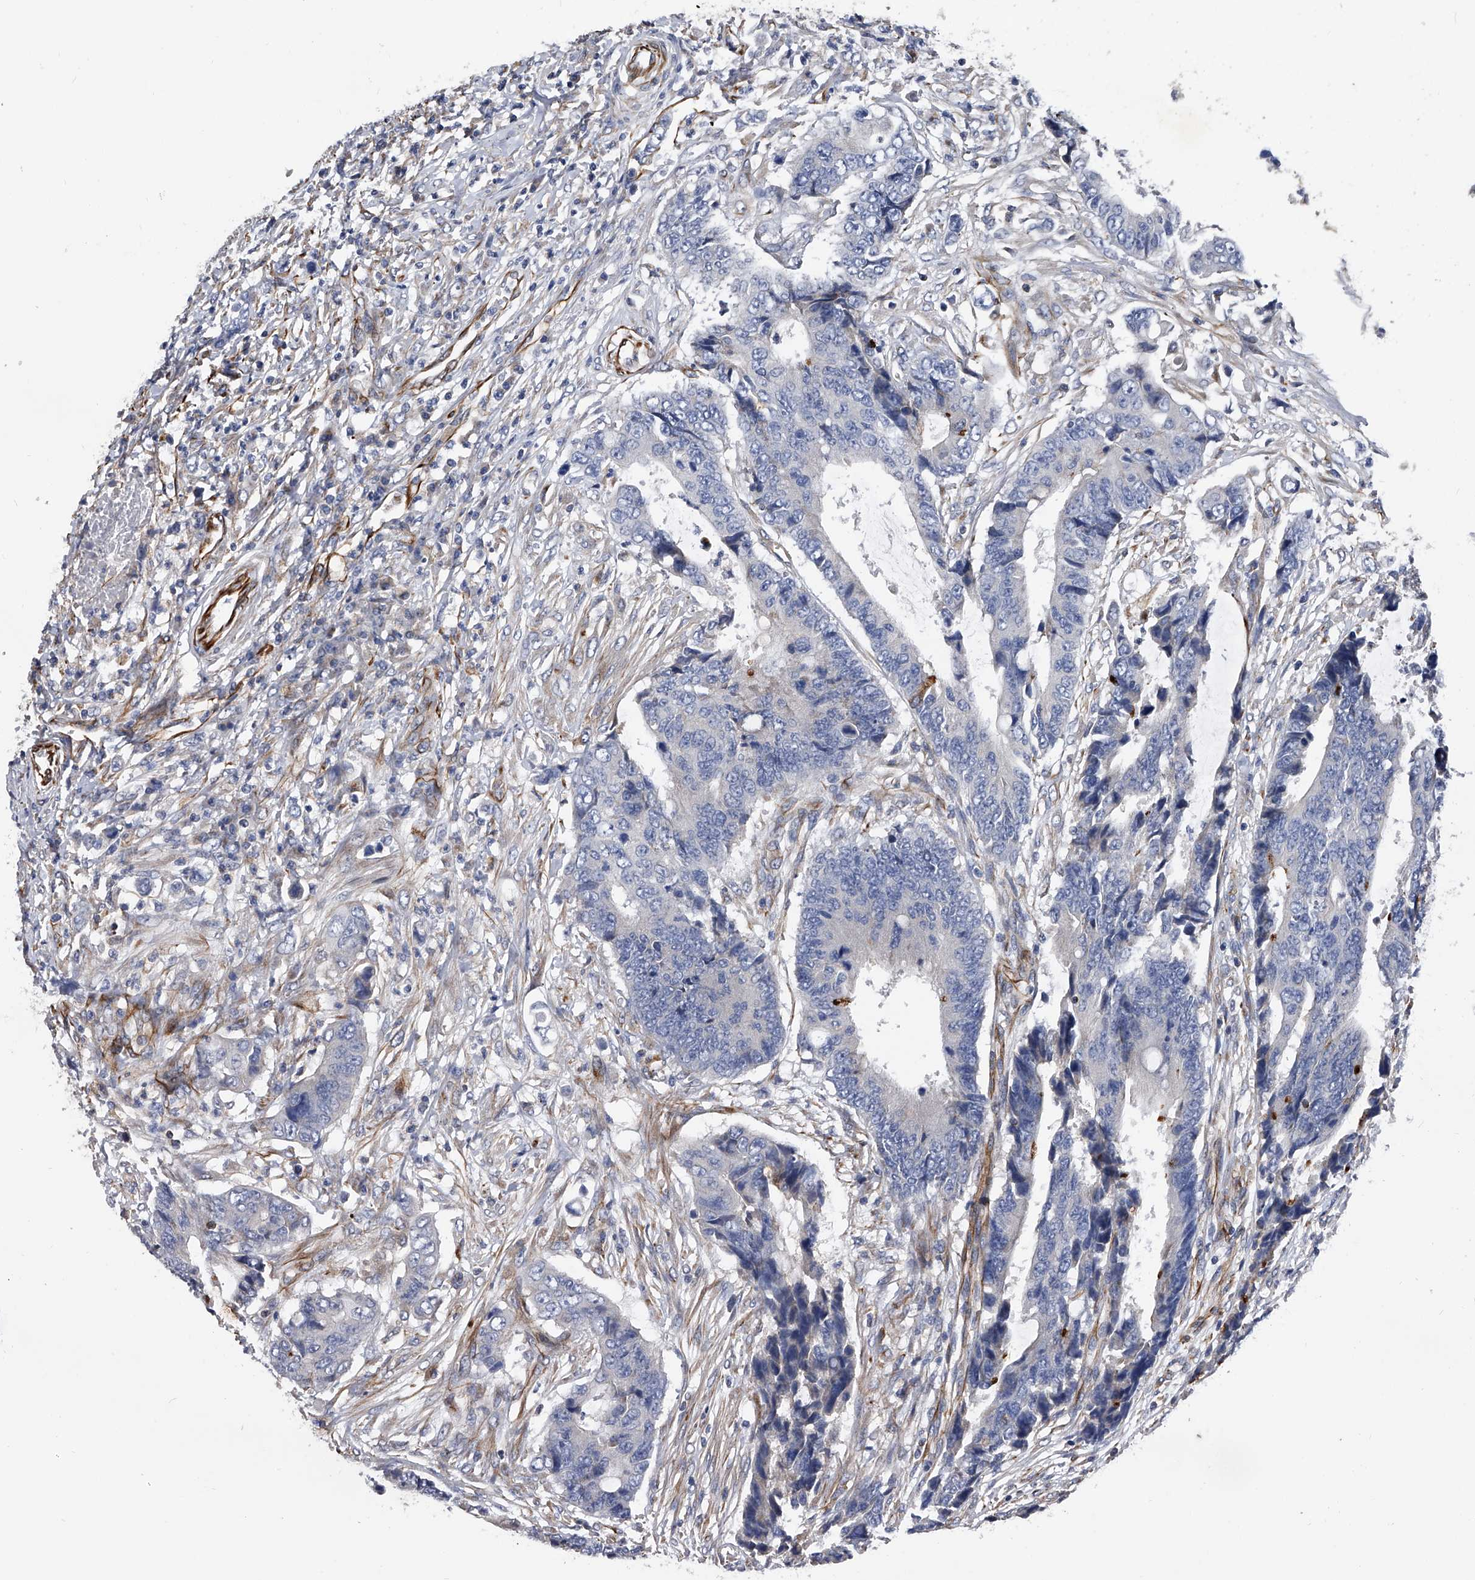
{"staining": {"intensity": "negative", "quantity": "none", "location": "none"}, "tissue": "colorectal cancer", "cell_type": "Tumor cells", "image_type": "cancer", "snomed": [{"axis": "morphology", "description": "Adenocarcinoma, NOS"}, {"axis": "topography", "description": "Rectum"}], "caption": "Immunohistochemistry (IHC) of human colorectal cancer (adenocarcinoma) demonstrates no positivity in tumor cells.", "gene": "EFCAB7", "patient": {"sex": "male", "age": 84}}